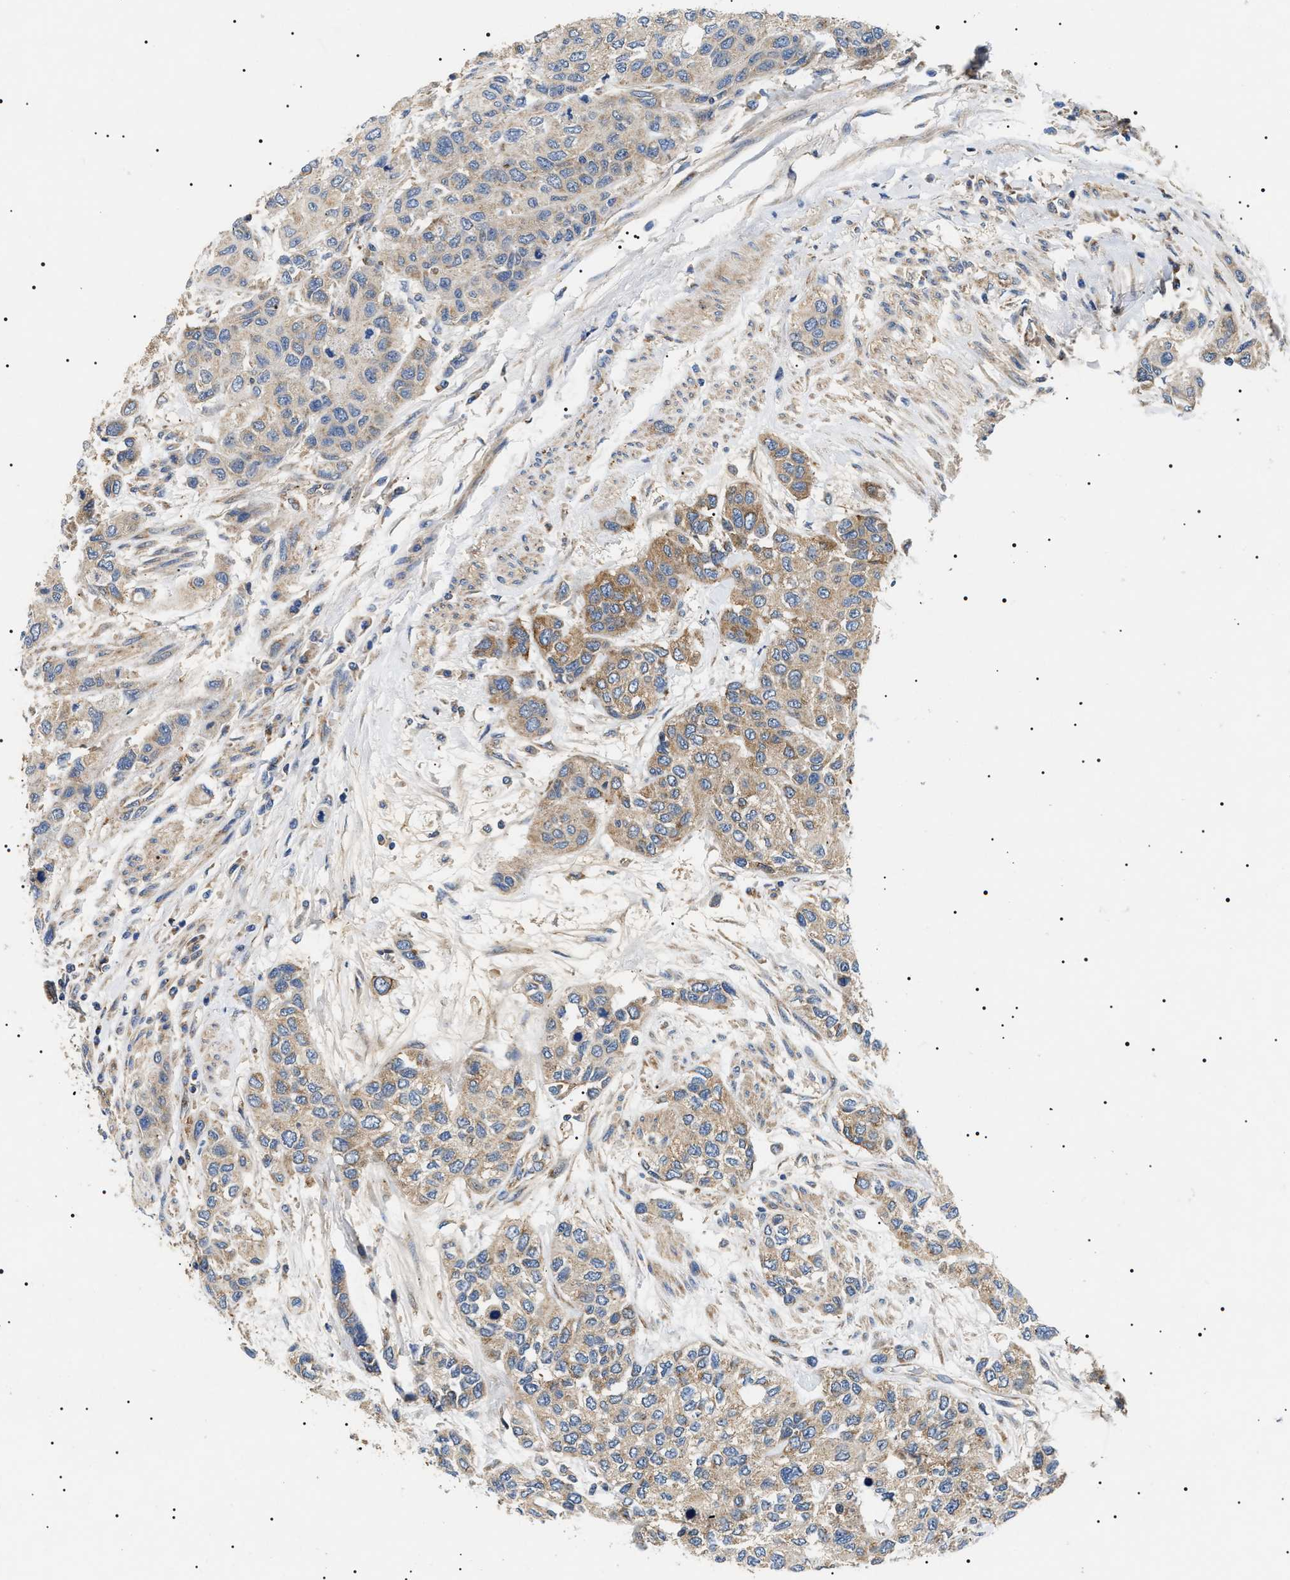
{"staining": {"intensity": "weak", "quantity": "25%-75%", "location": "cytoplasmic/membranous"}, "tissue": "urothelial cancer", "cell_type": "Tumor cells", "image_type": "cancer", "snomed": [{"axis": "morphology", "description": "Urothelial carcinoma, High grade"}, {"axis": "topography", "description": "Urinary bladder"}], "caption": "DAB immunohistochemical staining of high-grade urothelial carcinoma displays weak cytoplasmic/membranous protein staining in approximately 25%-75% of tumor cells.", "gene": "OXSM", "patient": {"sex": "female", "age": 56}}